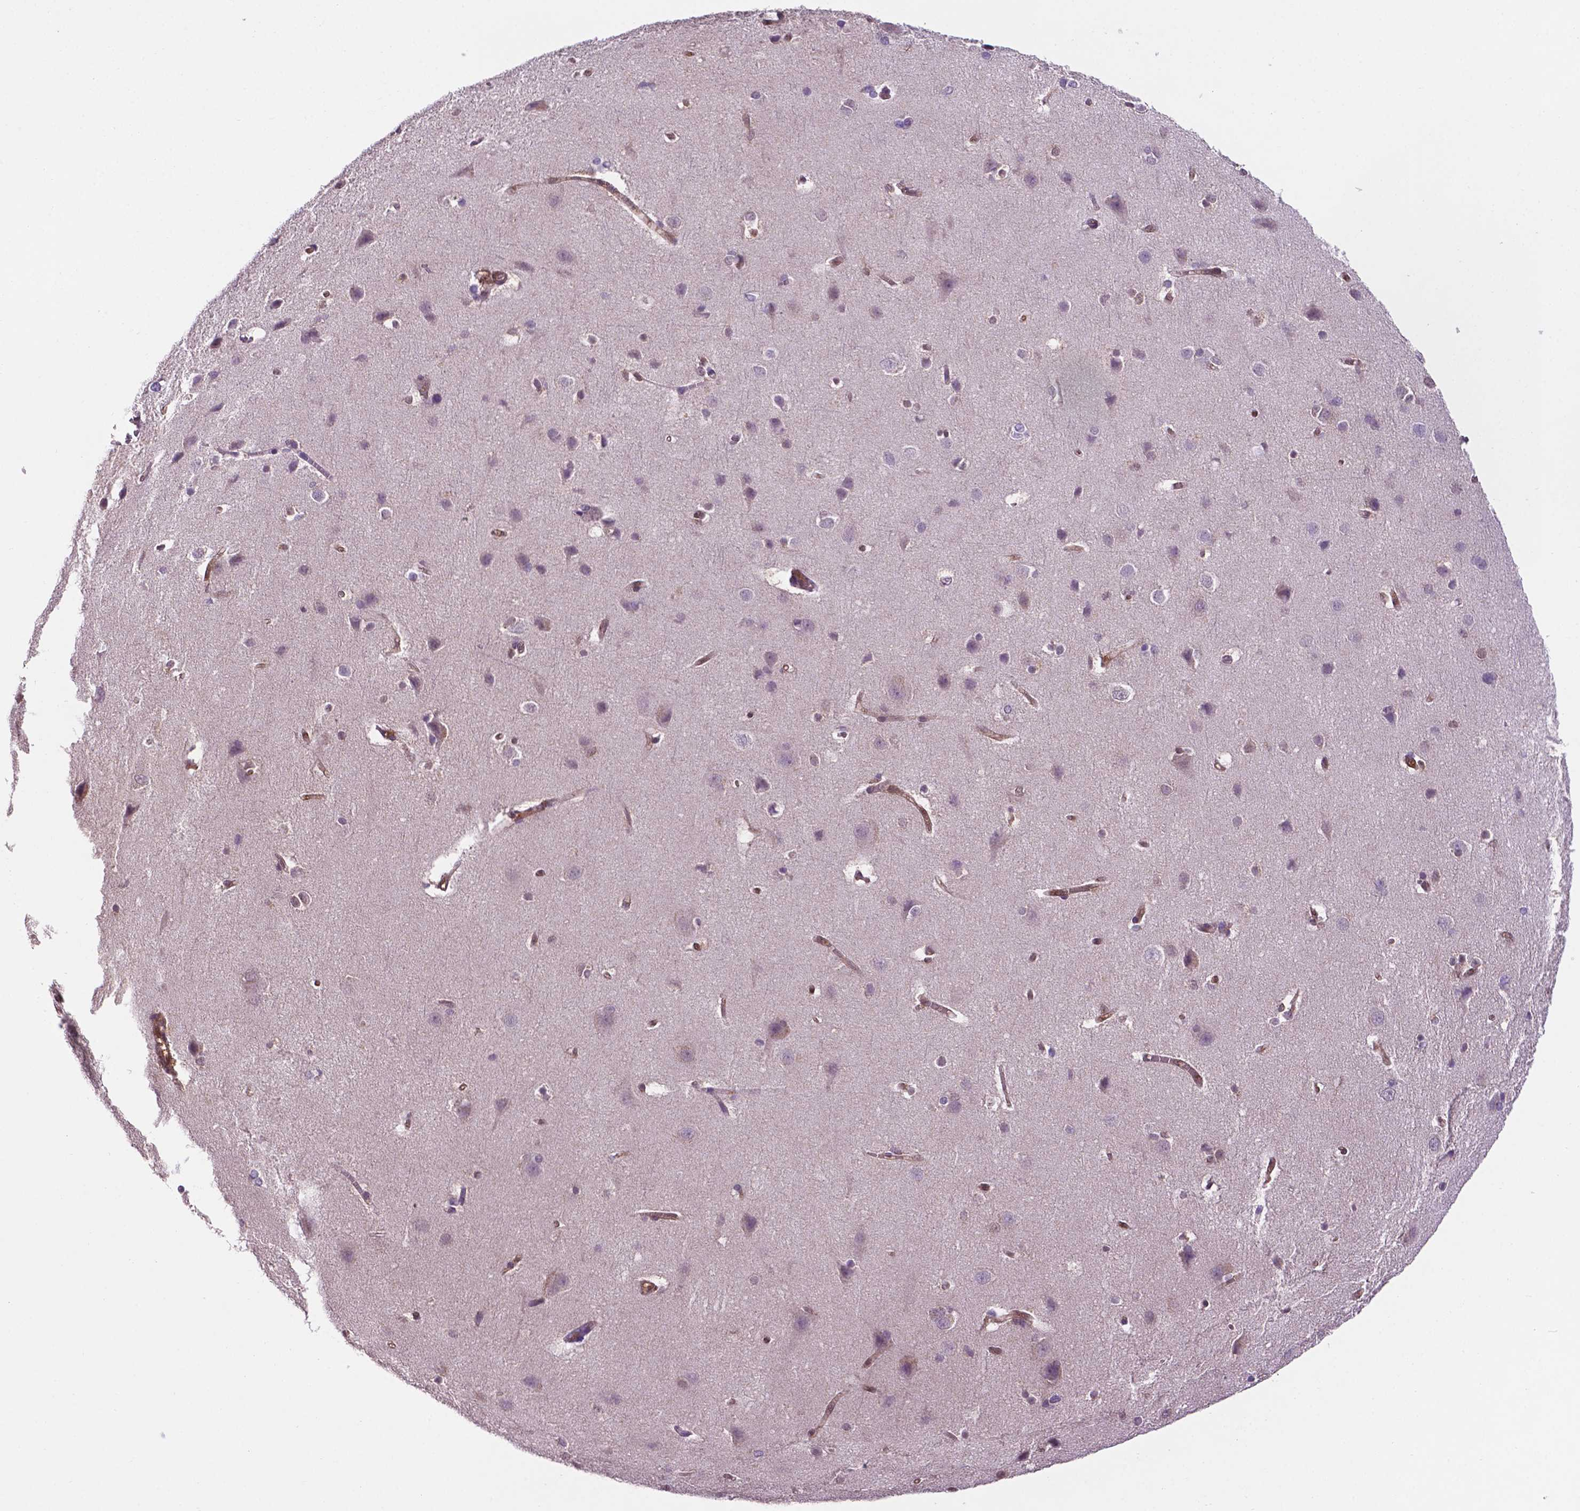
{"staining": {"intensity": "weak", "quantity": "25%-75%", "location": "cytoplasmic/membranous"}, "tissue": "cerebral cortex", "cell_type": "Endothelial cells", "image_type": "normal", "snomed": [{"axis": "morphology", "description": "Normal tissue, NOS"}, {"axis": "topography", "description": "Cerebral cortex"}], "caption": "Immunohistochemical staining of normal human cerebral cortex demonstrates low levels of weak cytoplasmic/membranous staining in about 25%-75% of endothelial cells.", "gene": "UBE2L6", "patient": {"sex": "male", "age": 37}}